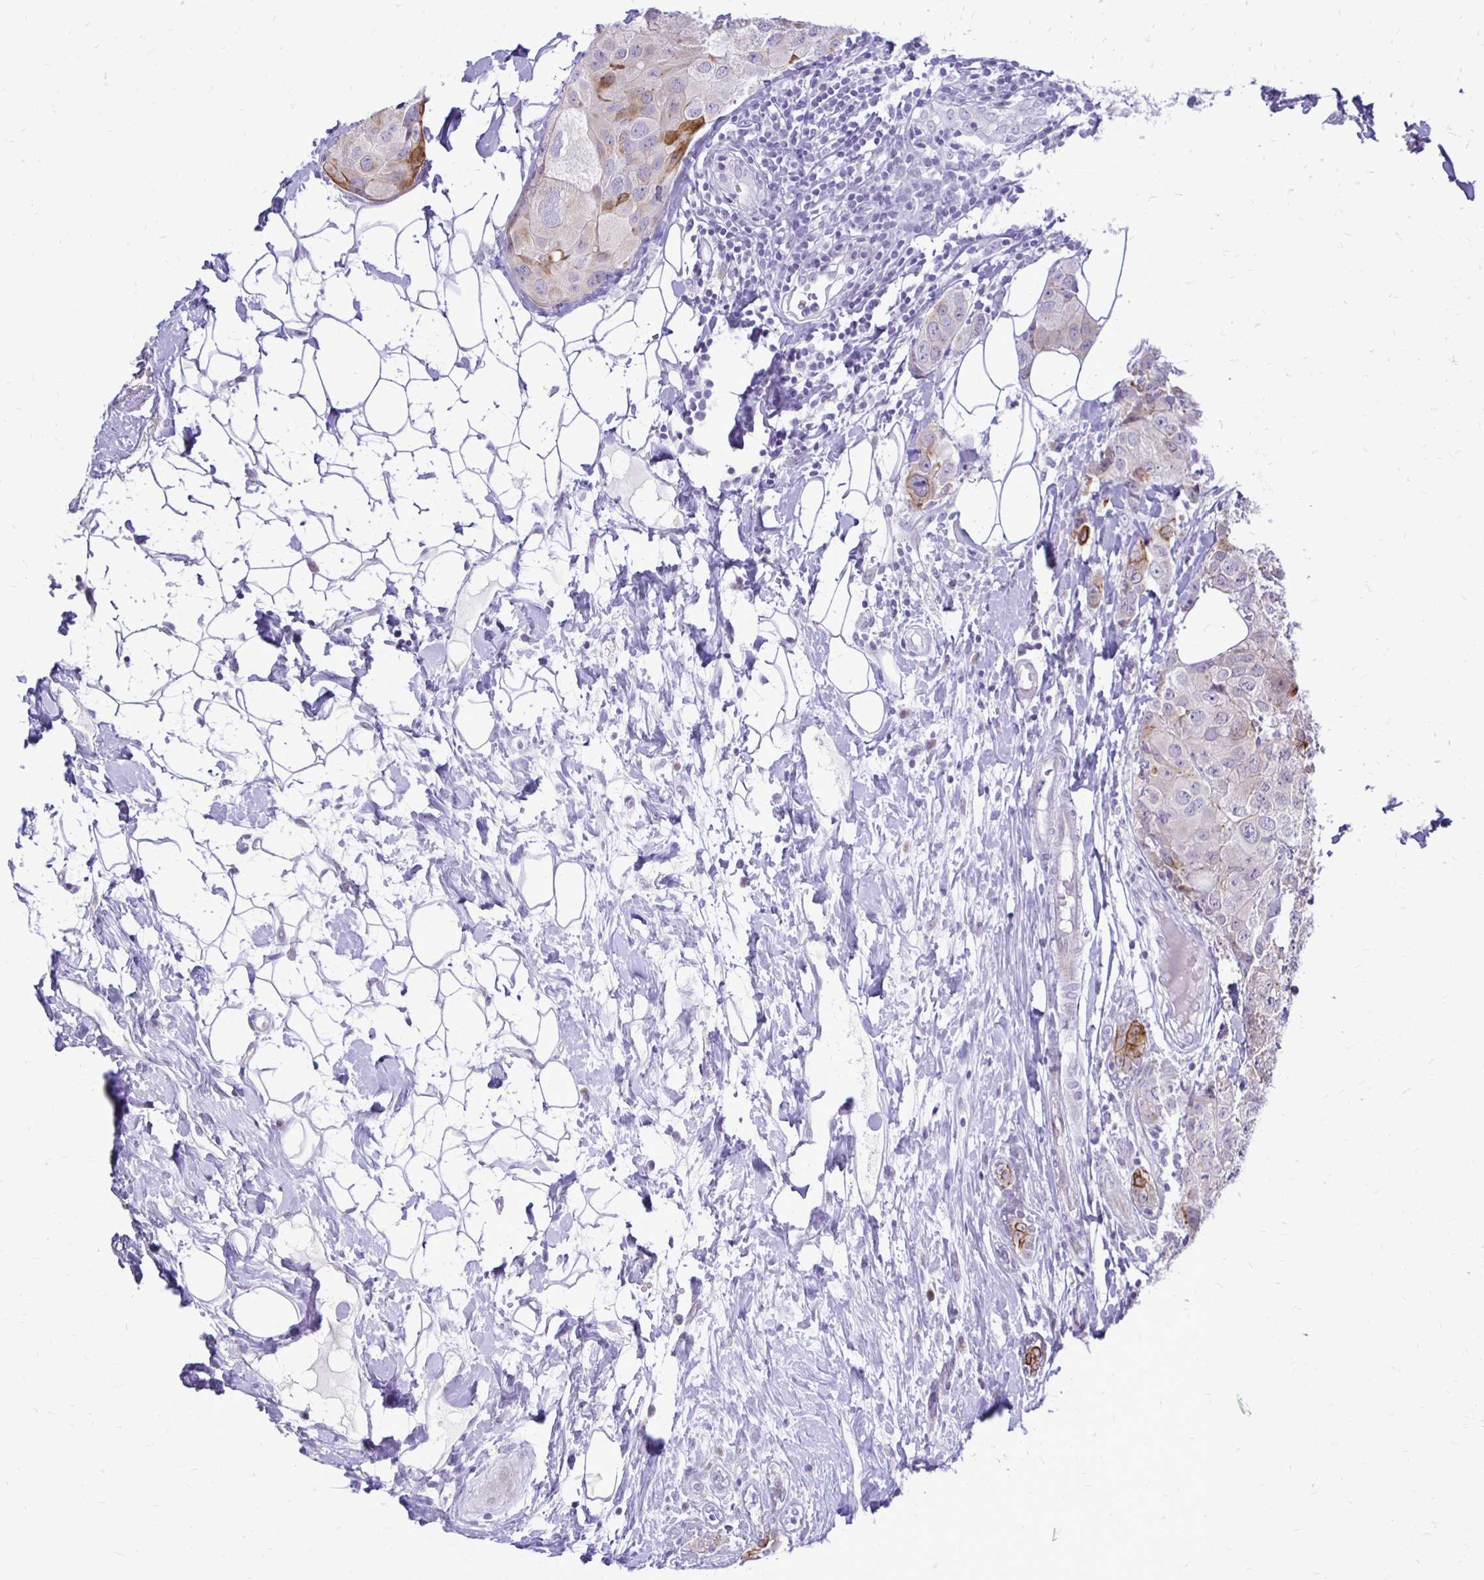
{"staining": {"intensity": "moderate", "quantity": "25%-75%", "location": "cytoplasmic/membranous"}, "tissue": "breast cancer", "cell_type": "Tumor cells", "image_type": "cancer", "snomed": [{"axis": "morphology", "description": "Duct carcinoma"}, {"axis": "topography", "description": "Breast"}], "caption": "Immunohistochemical staining of human infiltrating ductal carcinoma (breast) exhibits medium levels of moderate cytoplasmic/membranous protein expression in about 25%-75% of tumor cells. (Stains: DAB in brown, nuclei in blue, Microscopy: brightfield microscopy at high magnification).", "gene": "EPYC", "patient": {"sex": "female", "age": 43}}